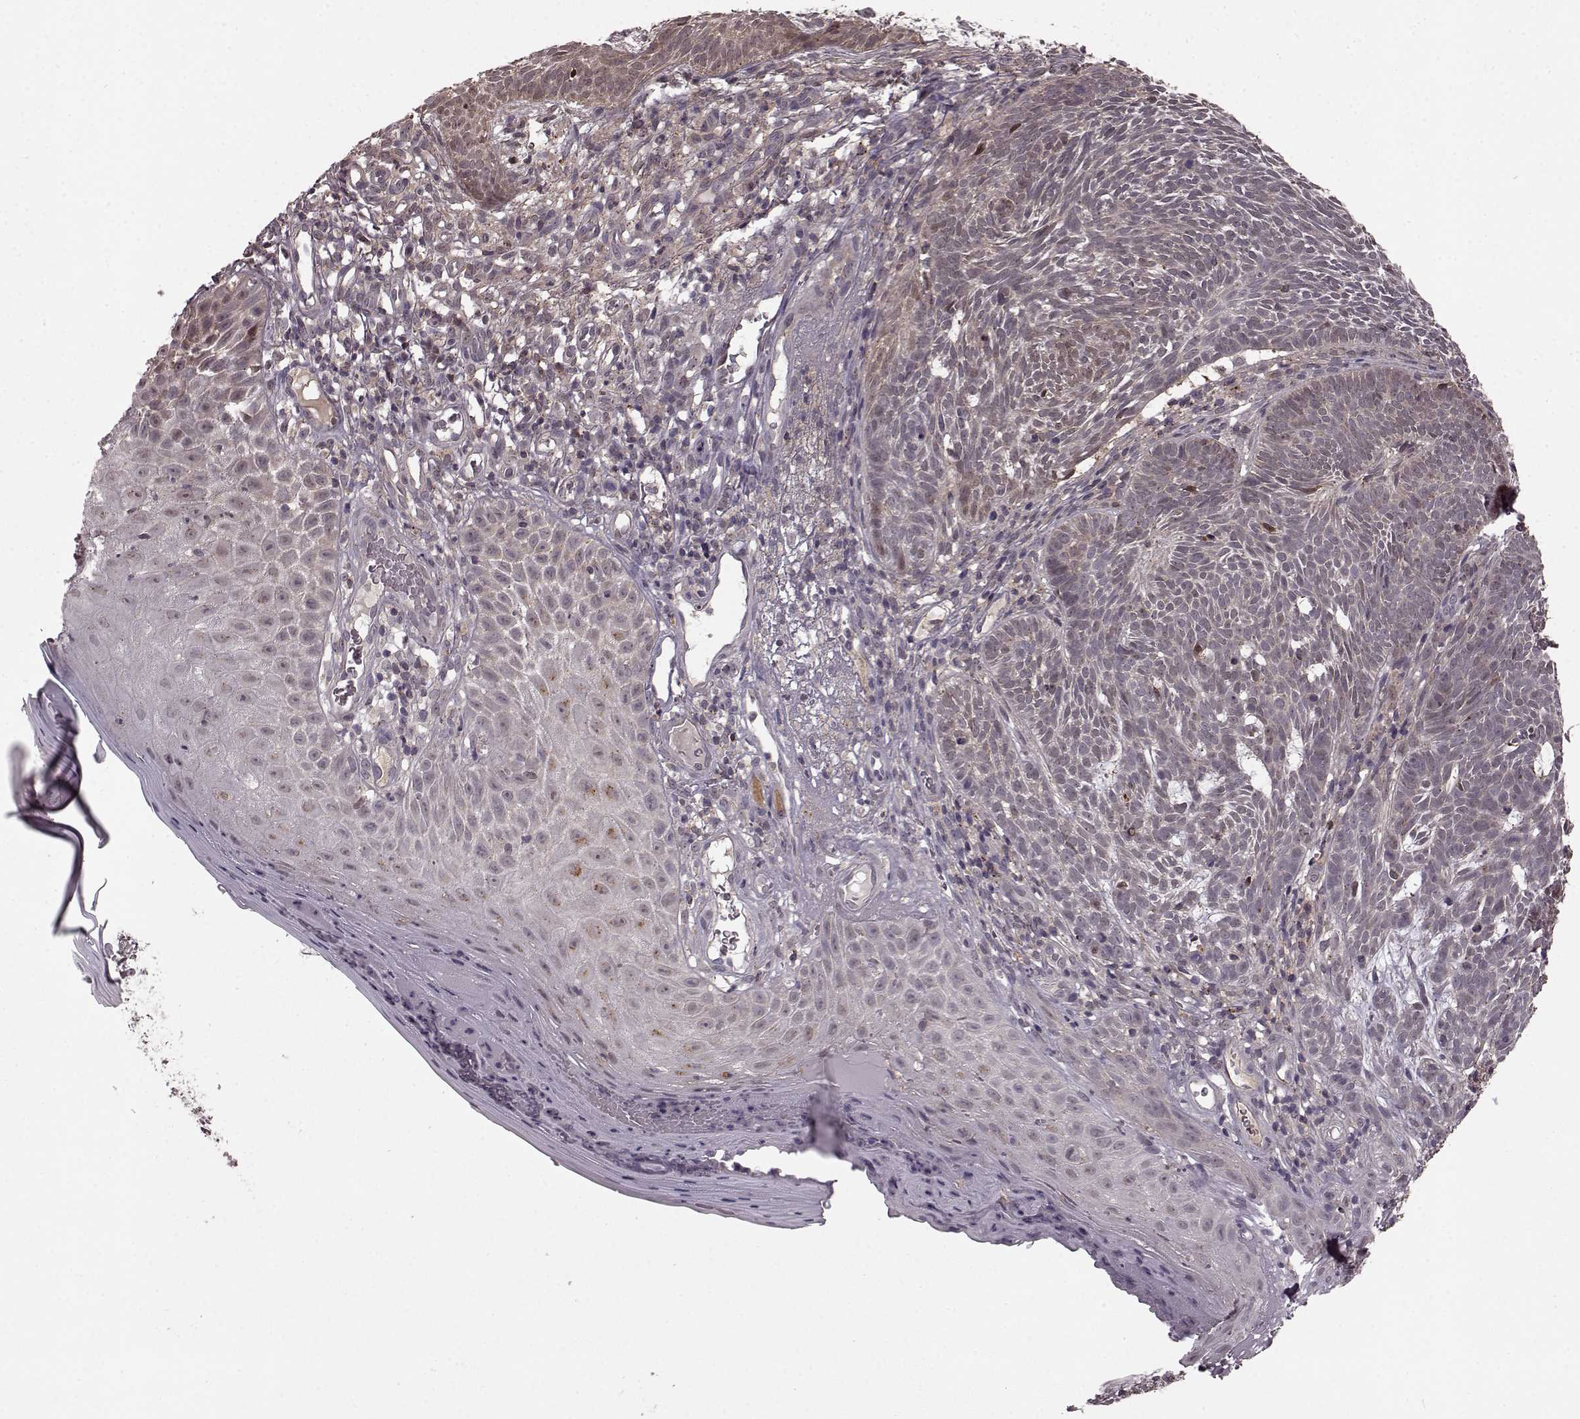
{"staining": {"intensity": "weak", "quantity": "<25%", "location": "cytoplasmic/membranous"}, "tissue": "skin cancer", "cell_type": "Tumor cells", "image_type": "cancer", "snomed": [{"axis": "morphology", "description": "Basal cell carcinoma"}, {"axis": "topography", "description": "Skin"}], "caption": "Tumor cells show no significant protein expression in skin cancer (basal cell carcinoma).", "gene": "GSS", "patient": {"sex": "male", "age": 59}}